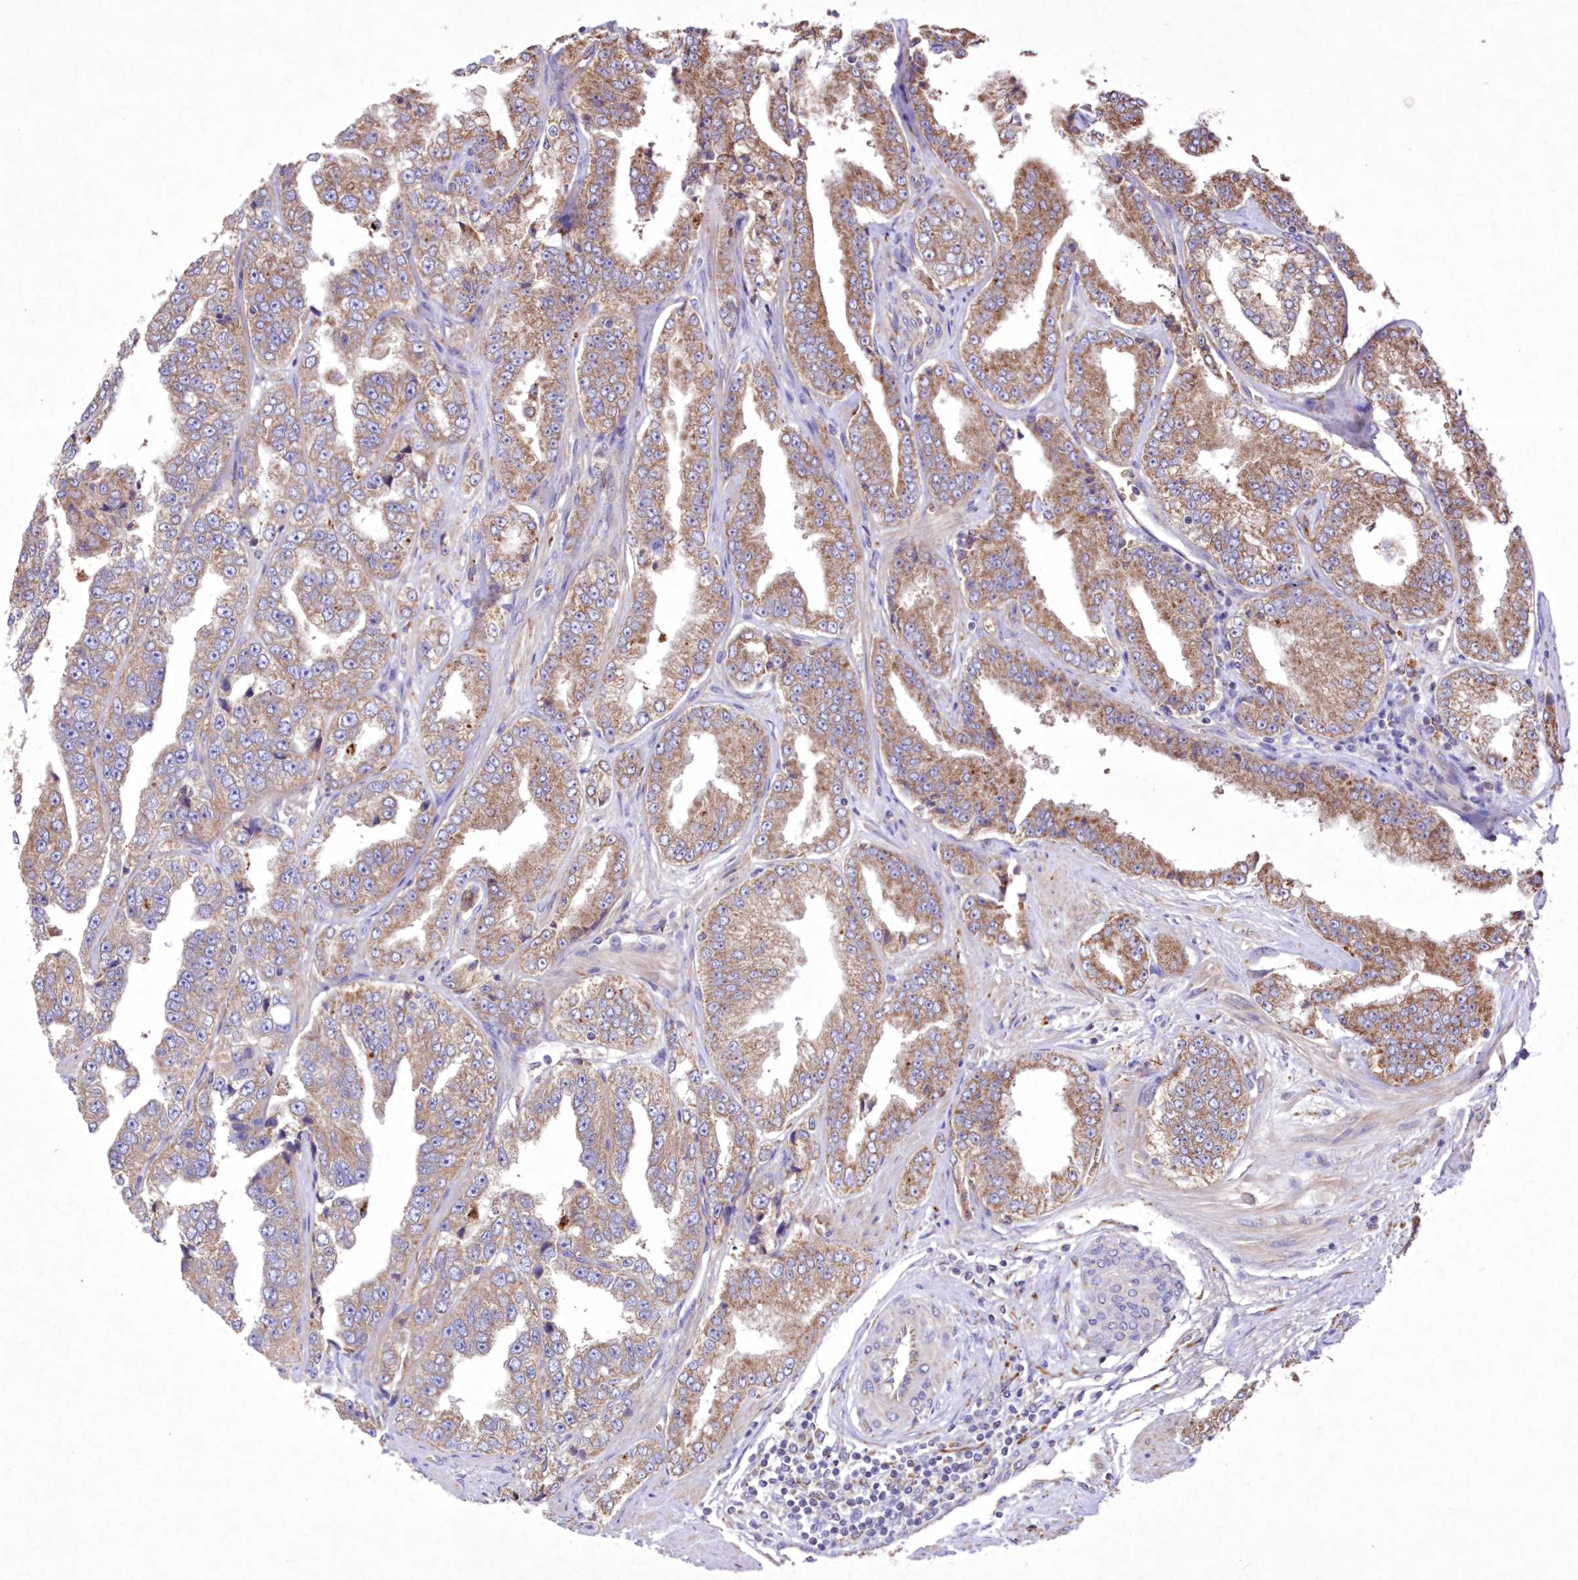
{"staining": {"intensity": "moderate", "quantity": "25%-75%", "location": "cytoplasmic/membranous"}, "tissue": "prostate cancer", "cell_type": "Tumor cells", "image_type": "cancer", "snomed": [{"axis": "morphology", "description": "Adenocarcinoma, High grade"}, {"axis": "topography", "description": "Prostate"}], "caption": "Moderate cytoplasmic/membranous staining is identified in approximately 25%-75% of tumor cells in prostate high-grade adenocarcinoma.", "gene": "FCHO2", "patient": {"sex": "male", "age": 71}}